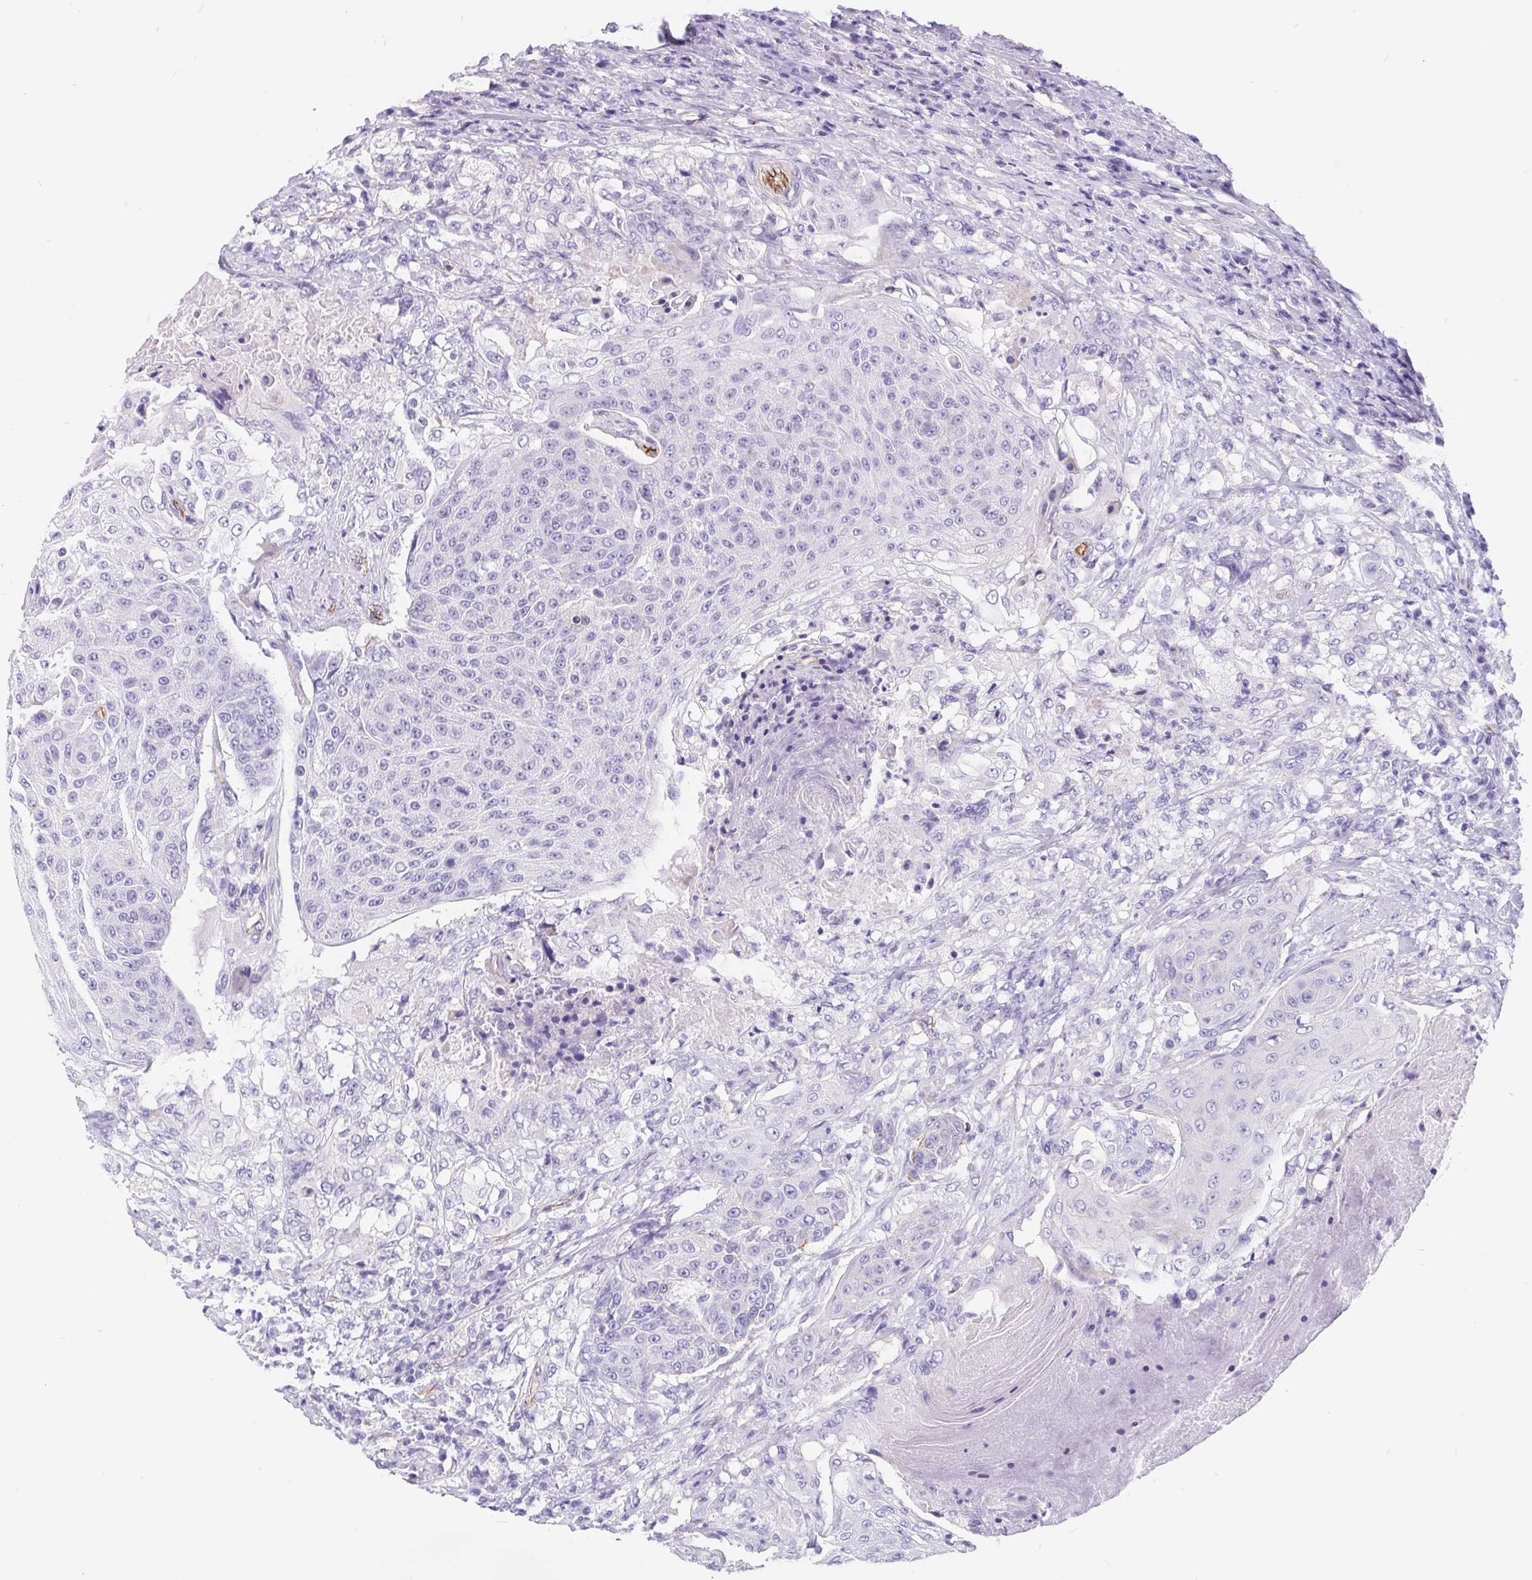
{"staining": {"intensity": "negative", "quantity": "none", "location": "none"}, "tissue": "urothelial cancer", "cell_type": "Tumor cells", "image_type": "cancer", "snomed": [{"axis": "morphology", "description": "Urothelial carcinoma, High grade"}, {"axis": "topography", "description": "Urinary bladder"}], "caption": "DAB immunohistochemical staining of human urothelial cancer reveals no significant positivity in tumor cells.", "gene": "LIMCH1", "patient": {"sex": "female", "age": 63}}